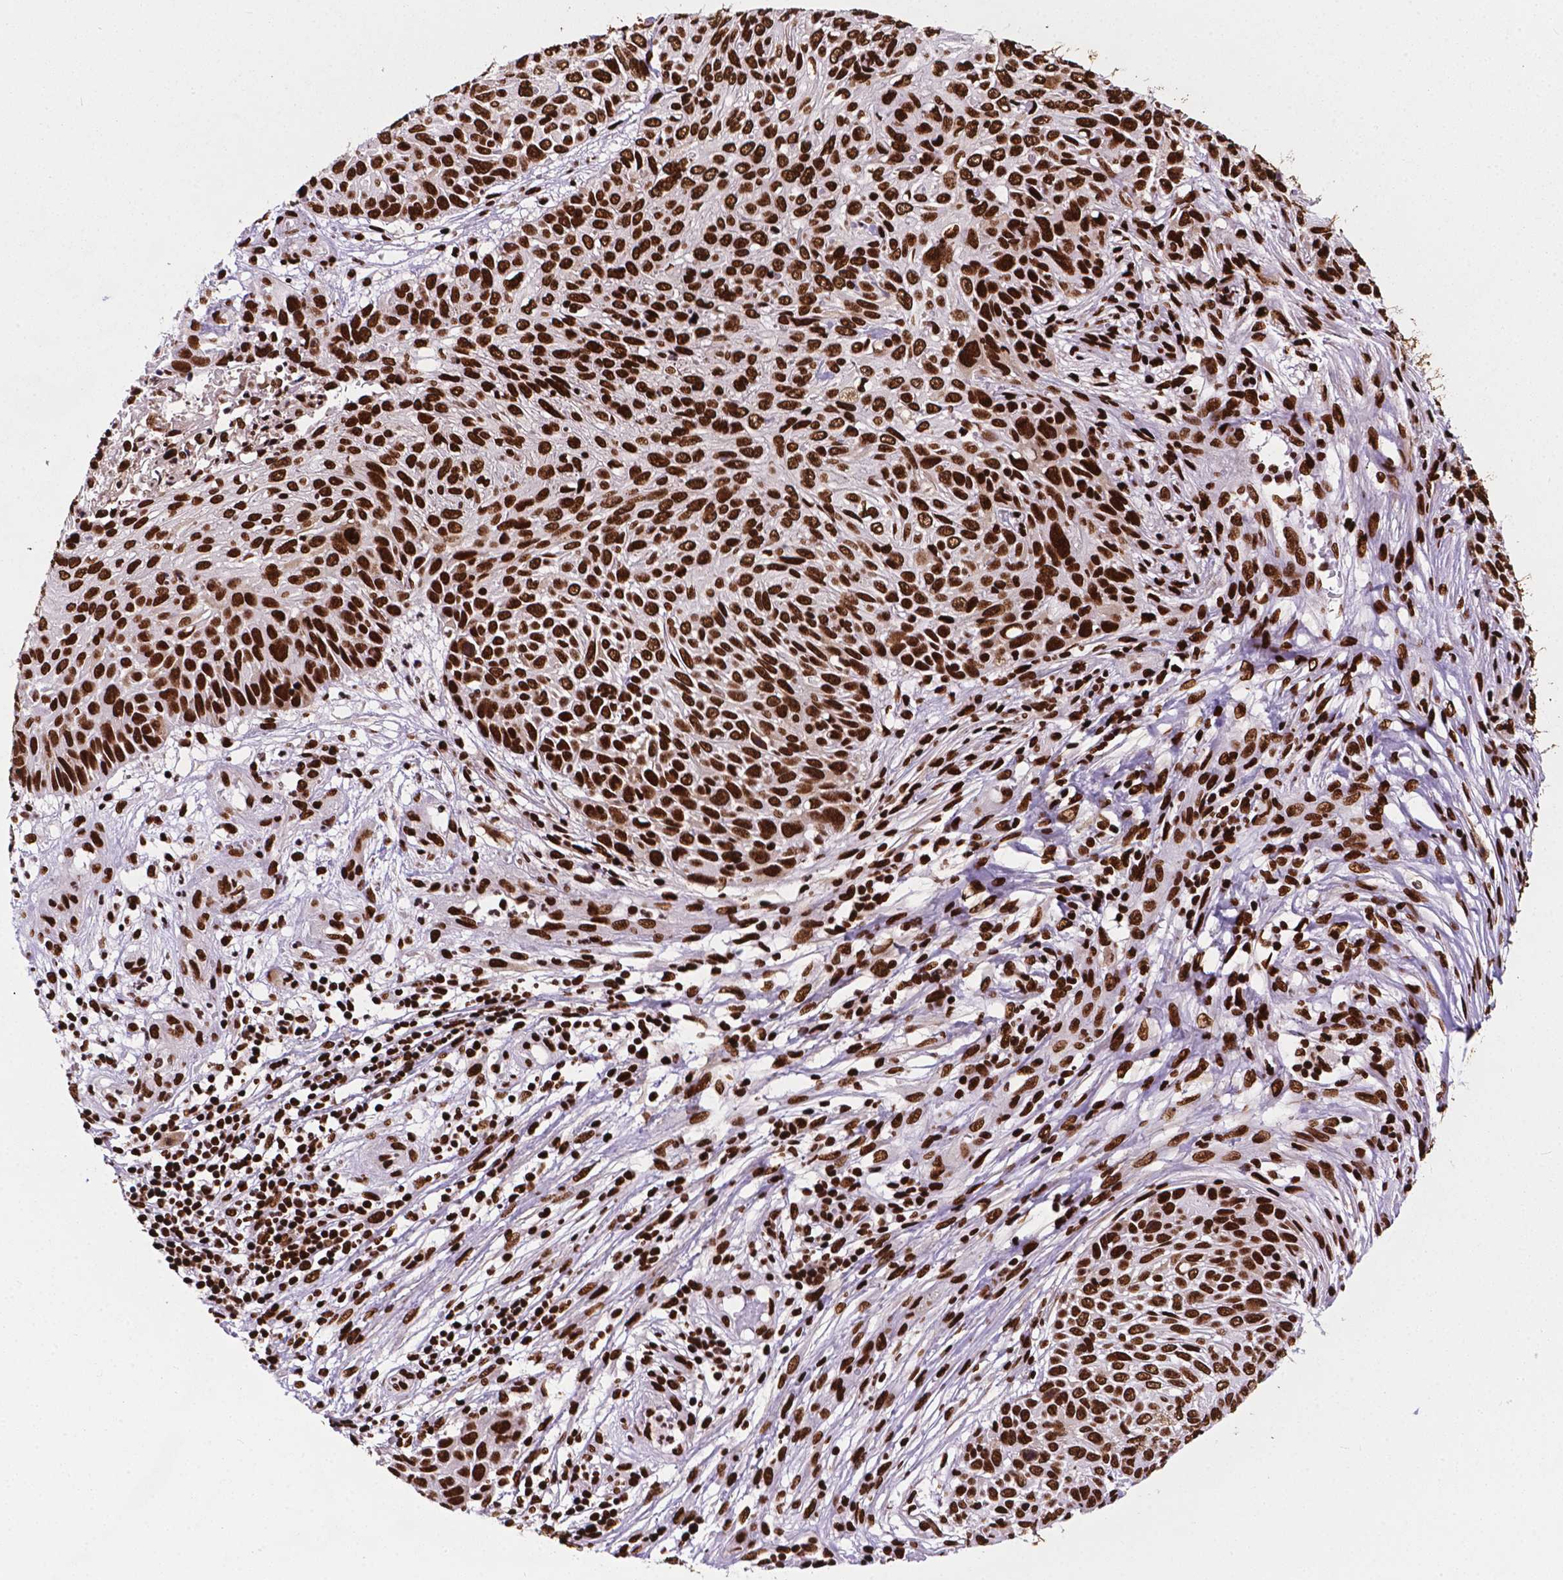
{"staining": {"intensity": "strong", "quantity": ">75%", "location": "nuclear"}, "tissue": "skin cancer", "cell_type": "Tumor cells", "image_type": "cancer", "snomed": [{"axis": "morphology", "description": "Squamous cell carcinoma, NOS"}, {"axis": "topography", "description": "Skin"}], "caption": "Protein expression analysis of skin cancer (squamous cell carcinoma) exhibits strong nuclear staining in approximately >75% of tumor cells.", "gene": "SMIM5", "patient": {"sex": "male", "age": 92}}